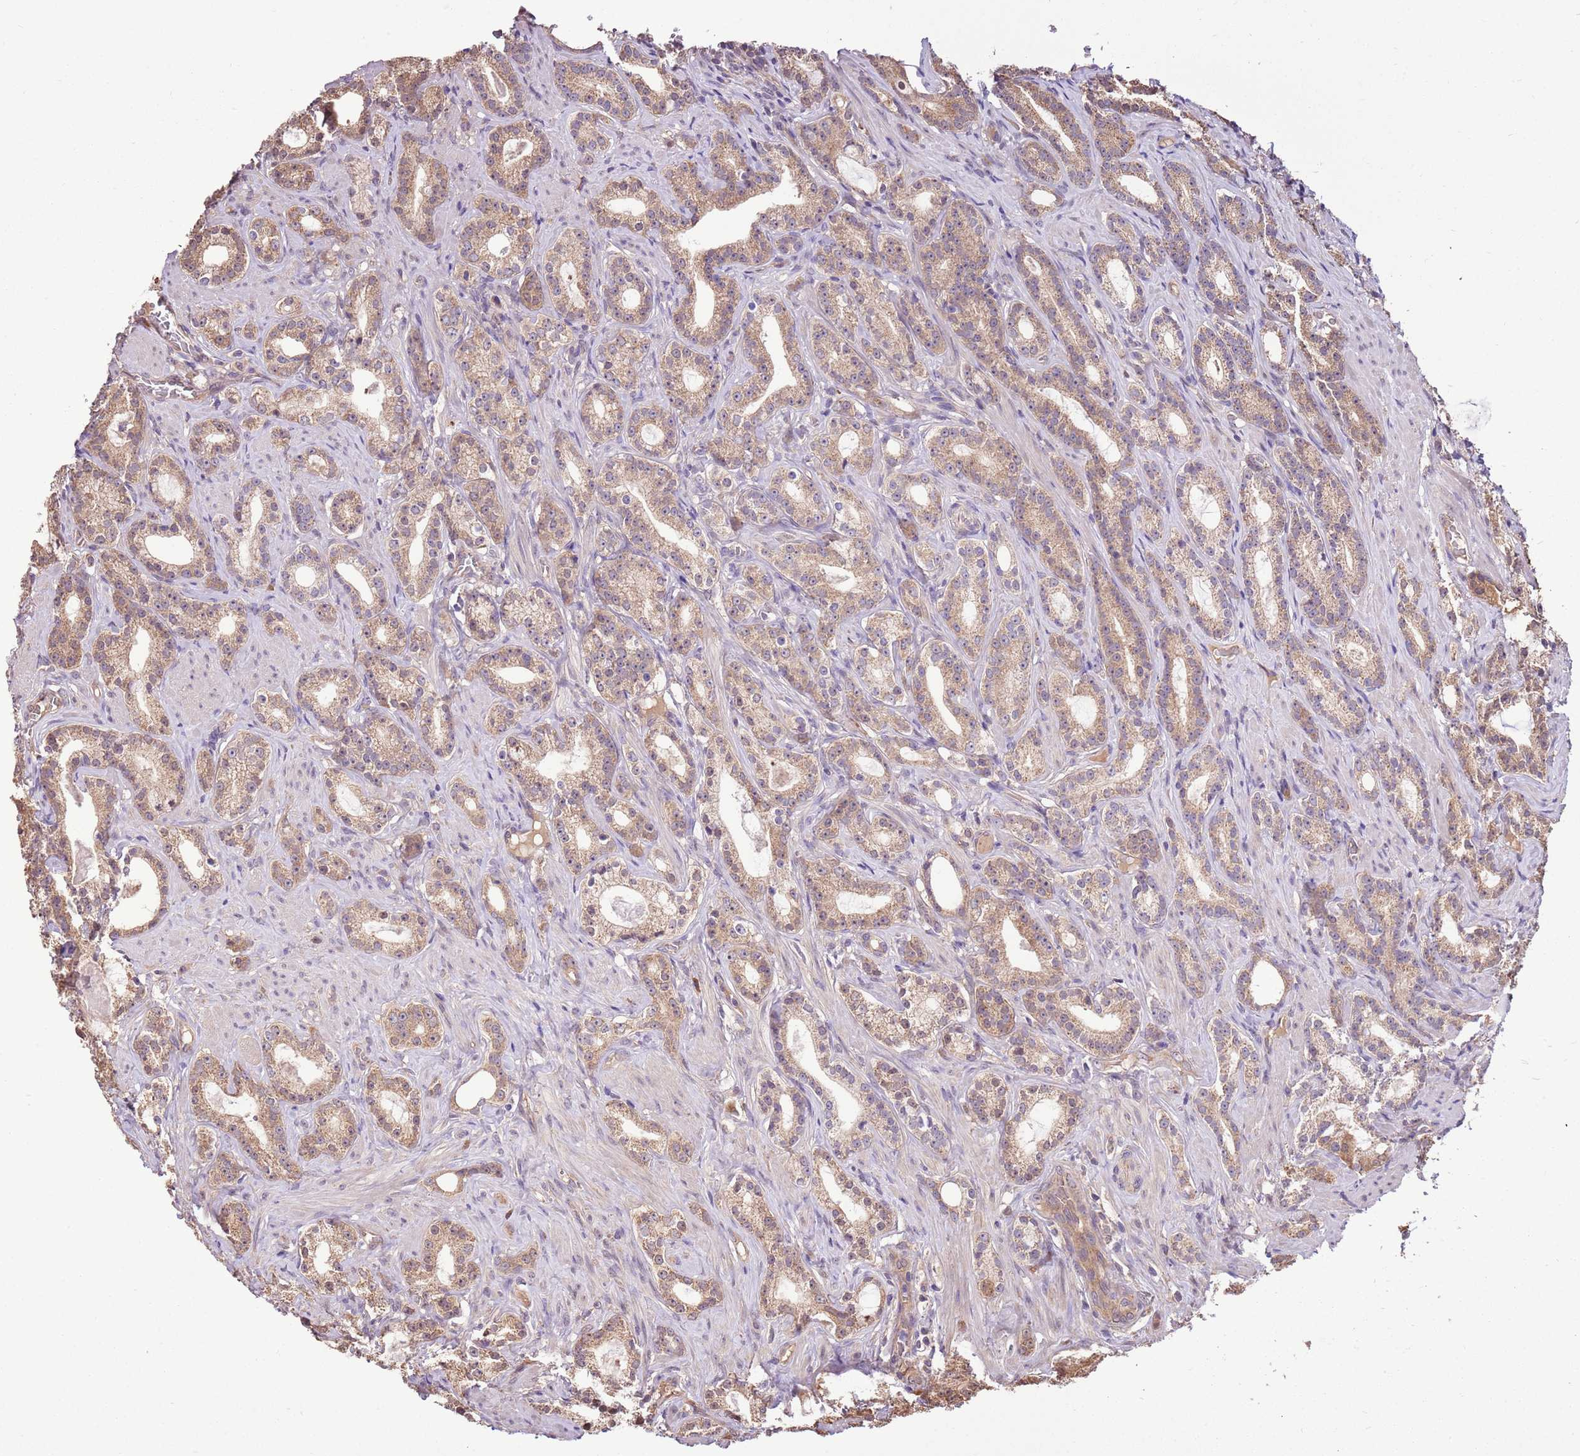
{"staining": {"intensity": "moderate", "quantity": ">75%", "location": "cytoplasmic/membranous"}, "tissue": "prostate cancer", "cell_type": "Tumor cells", "image_type": "cancer", "snomed": [{"axis": "morphology", "description": "Adenocarcinoma, Low grade"}, {"axis": "topography", "description": "Prostate"}], "caption": "Prostate adenocarcinoma (low-grade) stained with immunohistochemistry (IHC) shows moderate cytoplasmic/membranous expression in about >75% of tumor cells. Using DAB (brown) and hematoxylin (blue) stains, captured at high magnification using brightfield microscopy.", "gene": "BBS5", "patient": {"sex": "male", "age": 71}}